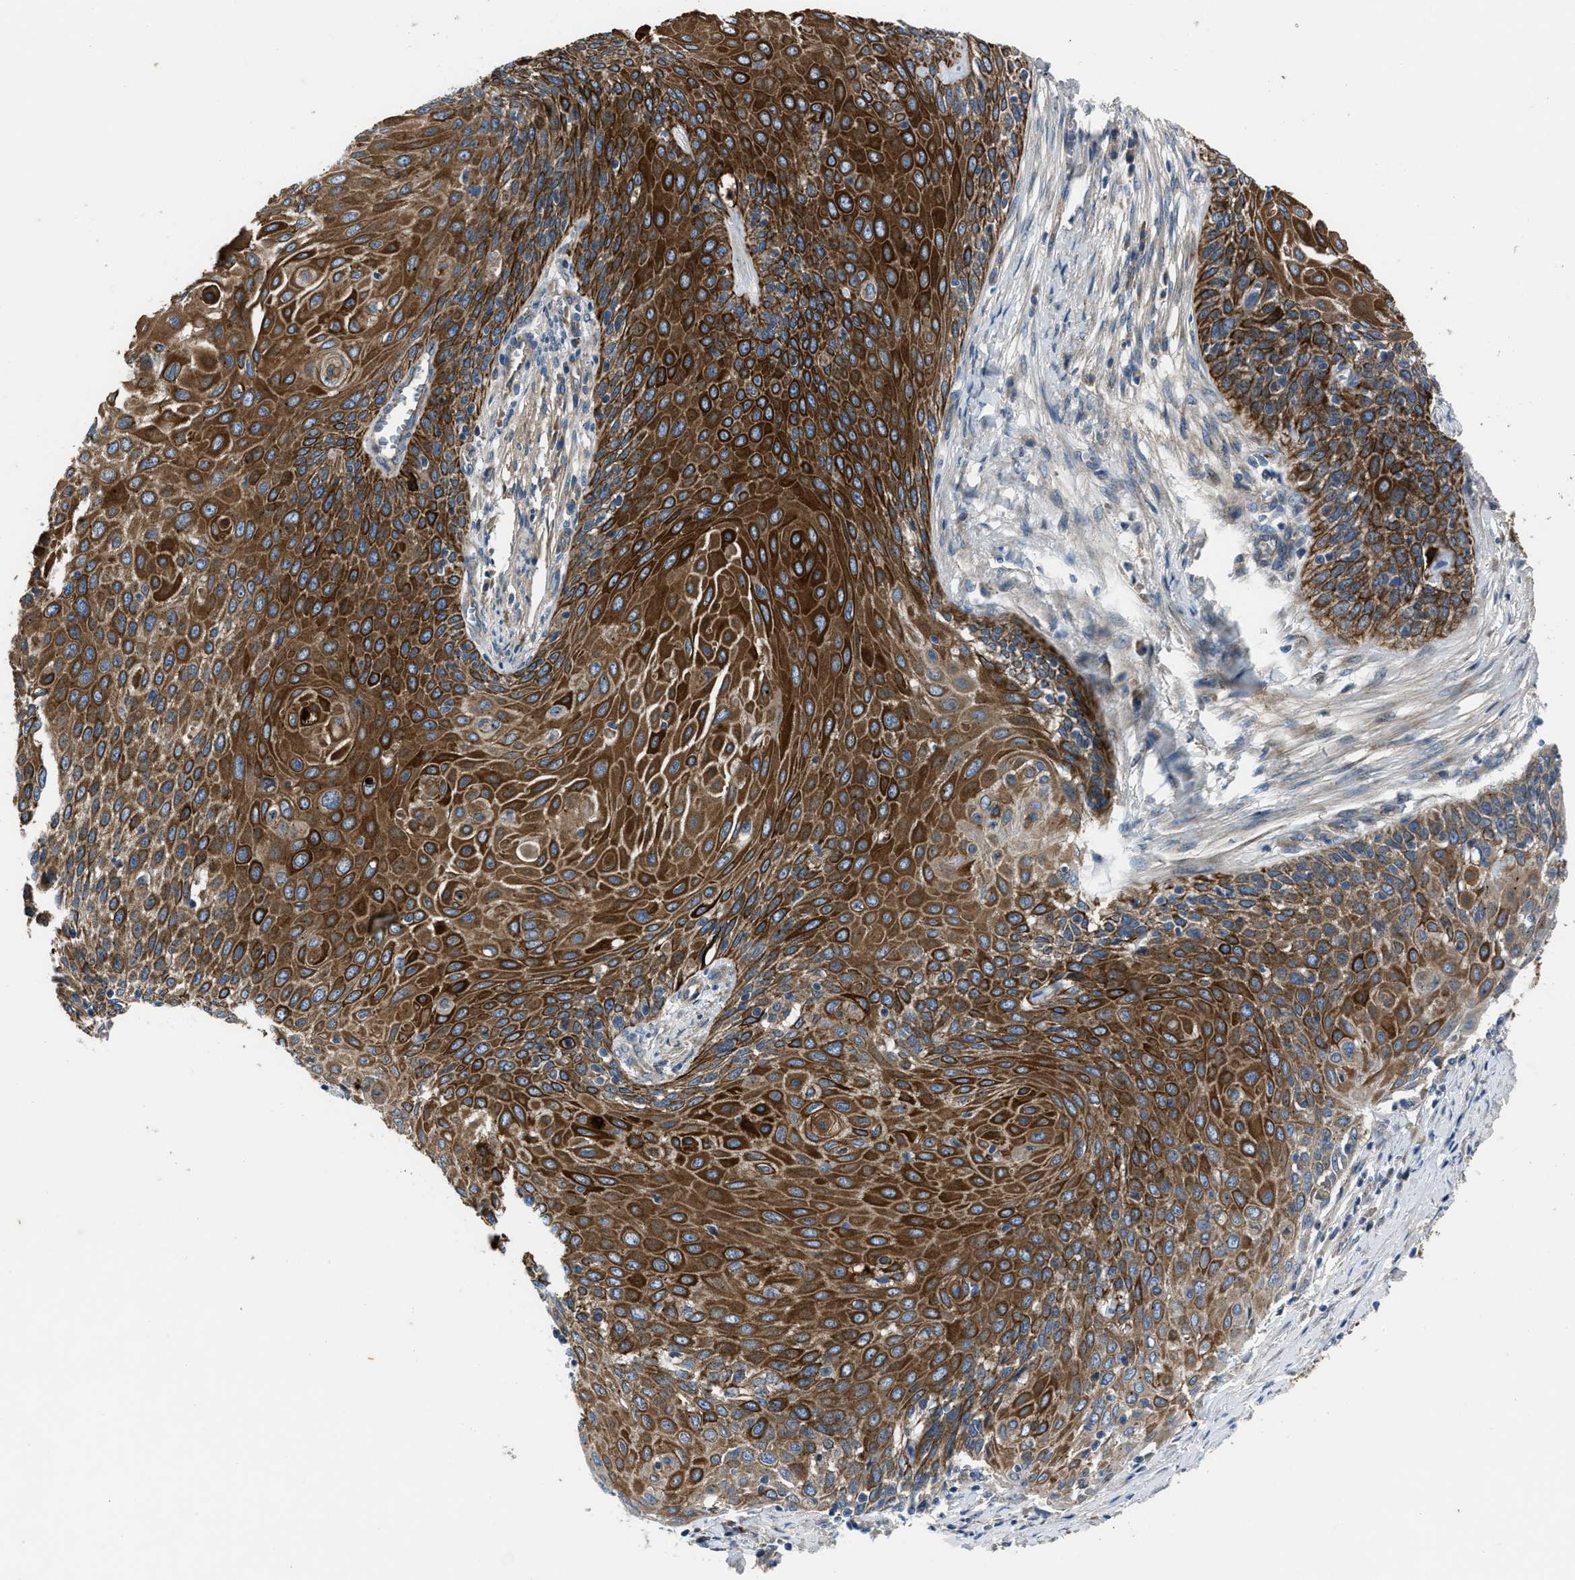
{"staining": {"intensity": "strong", "quantity": ">75%", "location": "cytoplasmic/membranous"}, "tissue": "cervical cancer", "cell_type": "Tumor cells", "image_type": "cancer", "snomed": [{"axis": "morphology", "description": "Squamous cell carcinoma, NOS"}, {"axis": "topography", "description": "Cervix"}], "caption": "A brown stain highlights strong cytoplasmic/membranous expression of a protein in human squamous cell carcinoma (cervical) tumor cells.", "gene": "ERC1", "patient": {"sex": "female", "age": 39}}